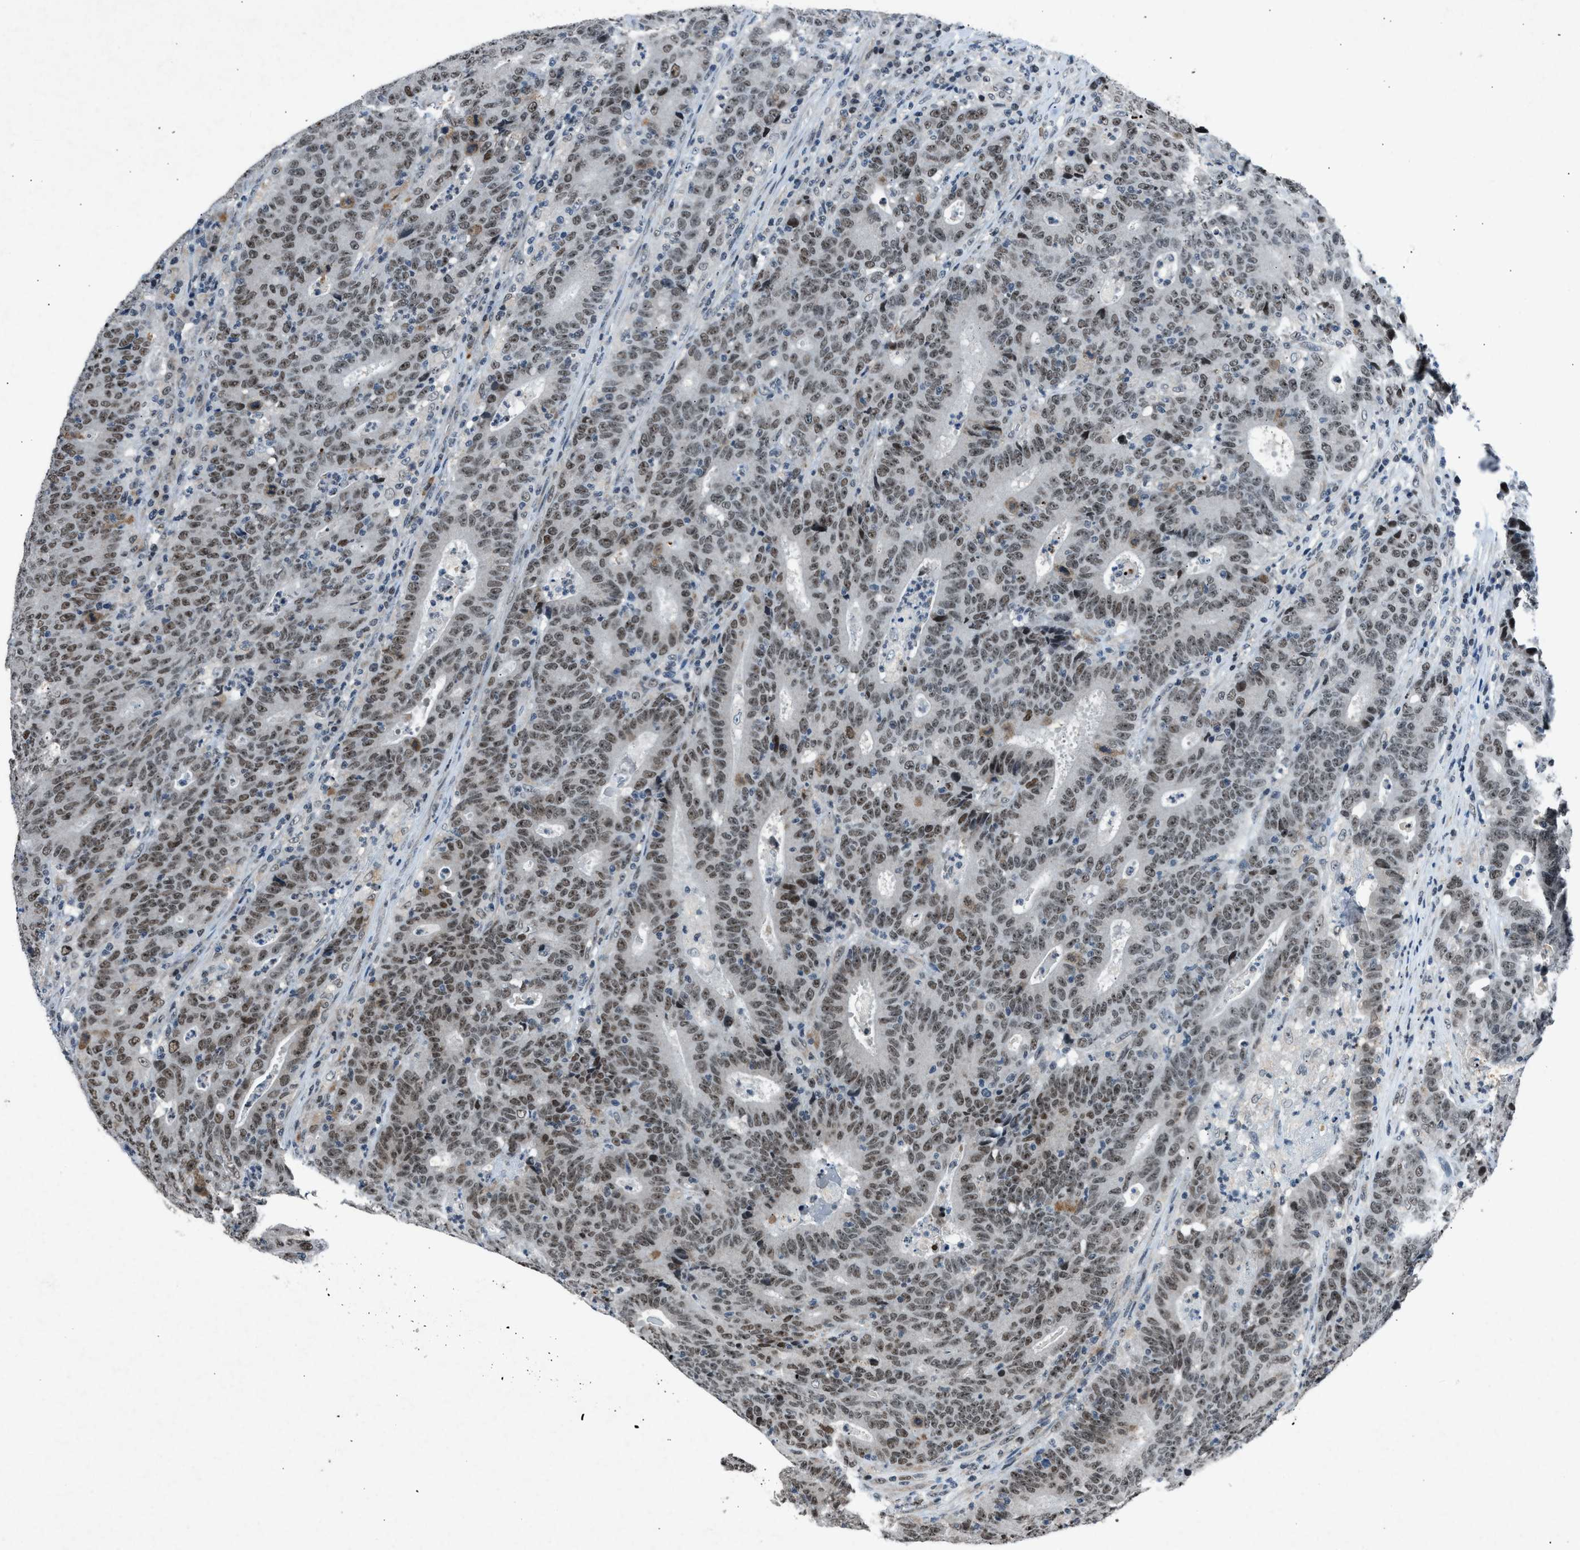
{"staining": {"intensity": "moderate", "quantity": ">75%", "location": "nuclear"}, "tissue": "colorectal cancer", "cell_type": "Tumor cells", "image_type": "cancer", "snomed": [{"axis": "morphology", "description": "Adenocarcinoma, NOS"}, {"axis": "topography", "description": "Colon"}], "caption": "Protein staining of colorectal cancer (adenocarcinoma) tissue reveals moderate nuclear expression in approximately >75% of tumor cells.", "gene": "ADCY1", "patient": {"sex": "female", "age": 75}}